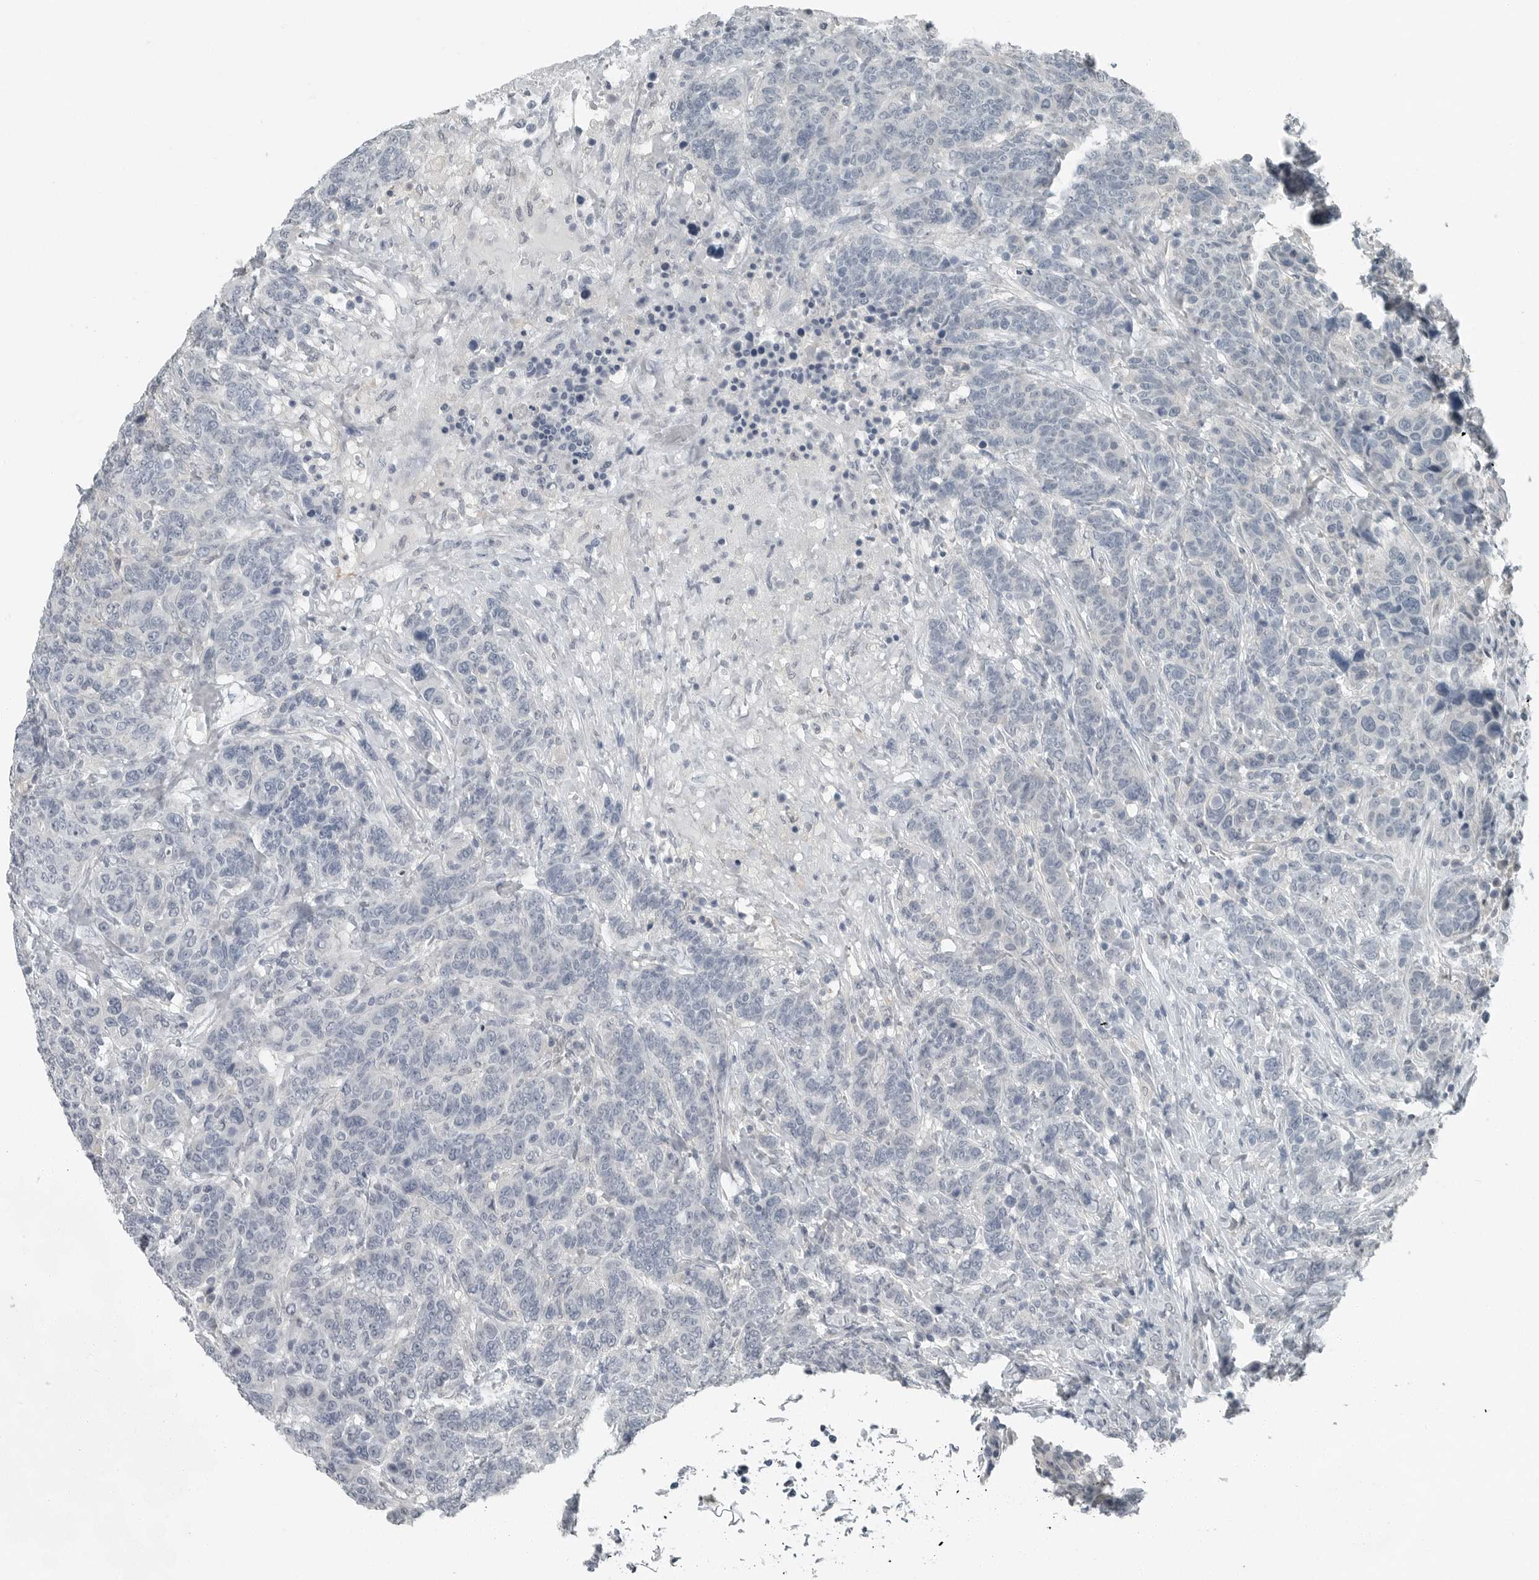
{"staining": {"intensity": "negative", "quantity": "none", "location": "none"}, "tissue": "breast cancer", "cell_type": "Tumor cells", "image_type": "cancer", "snomed": [{"axis": "morphology", "description": "Duct carcinoma"}, {"axis": "topography", "description": "Breast"}], "caption": "Immunohistochemistry histopathology image of neoplastic tissue: breast cancer (infiltrating ductal carcinoma) stained with DAB (3,3'-diaminobenzidine) shows no significant protein staining in tumor cells.", "gene": "KYAT1", "patient": {"sex": "female", "age": 37}}